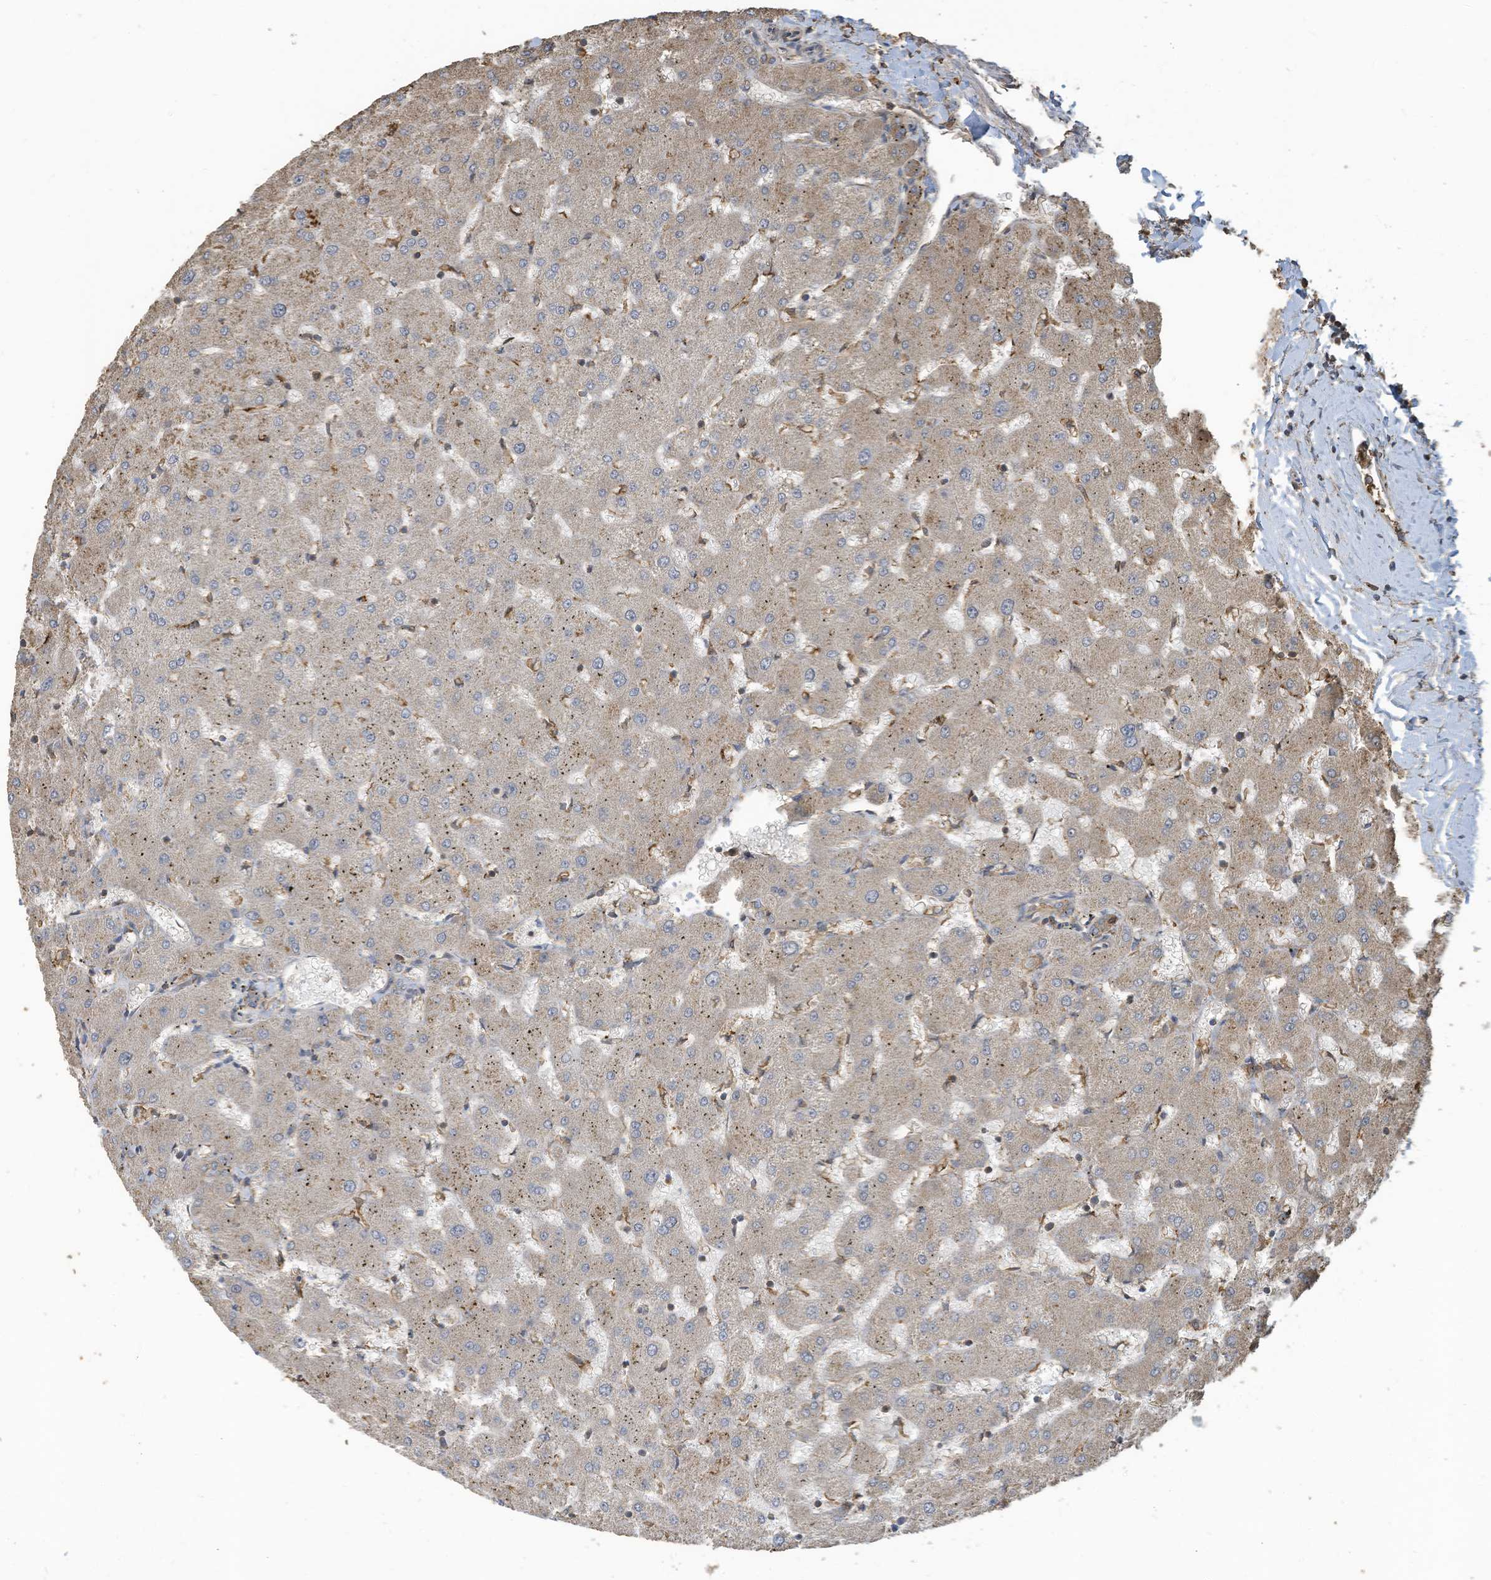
{"staining": {"intensity": "negative", "quantity": "none", "location": "none"}, "tissue": "liver", "cell_type": "Cholangiocytes", "image_type": "normal", "snomed": [{"axis": "morphology", "description": "Normal tissue, NOS"}, {"axis": "topography", "description": "Liver"}], "caption": "An IHC histopathology image of normal liver is shown. There is no staining in cholangiocytes of liver. Nuclei are stained in blue.", "gene": "COX10", "patient": {"sex": "female", "age": 63}}